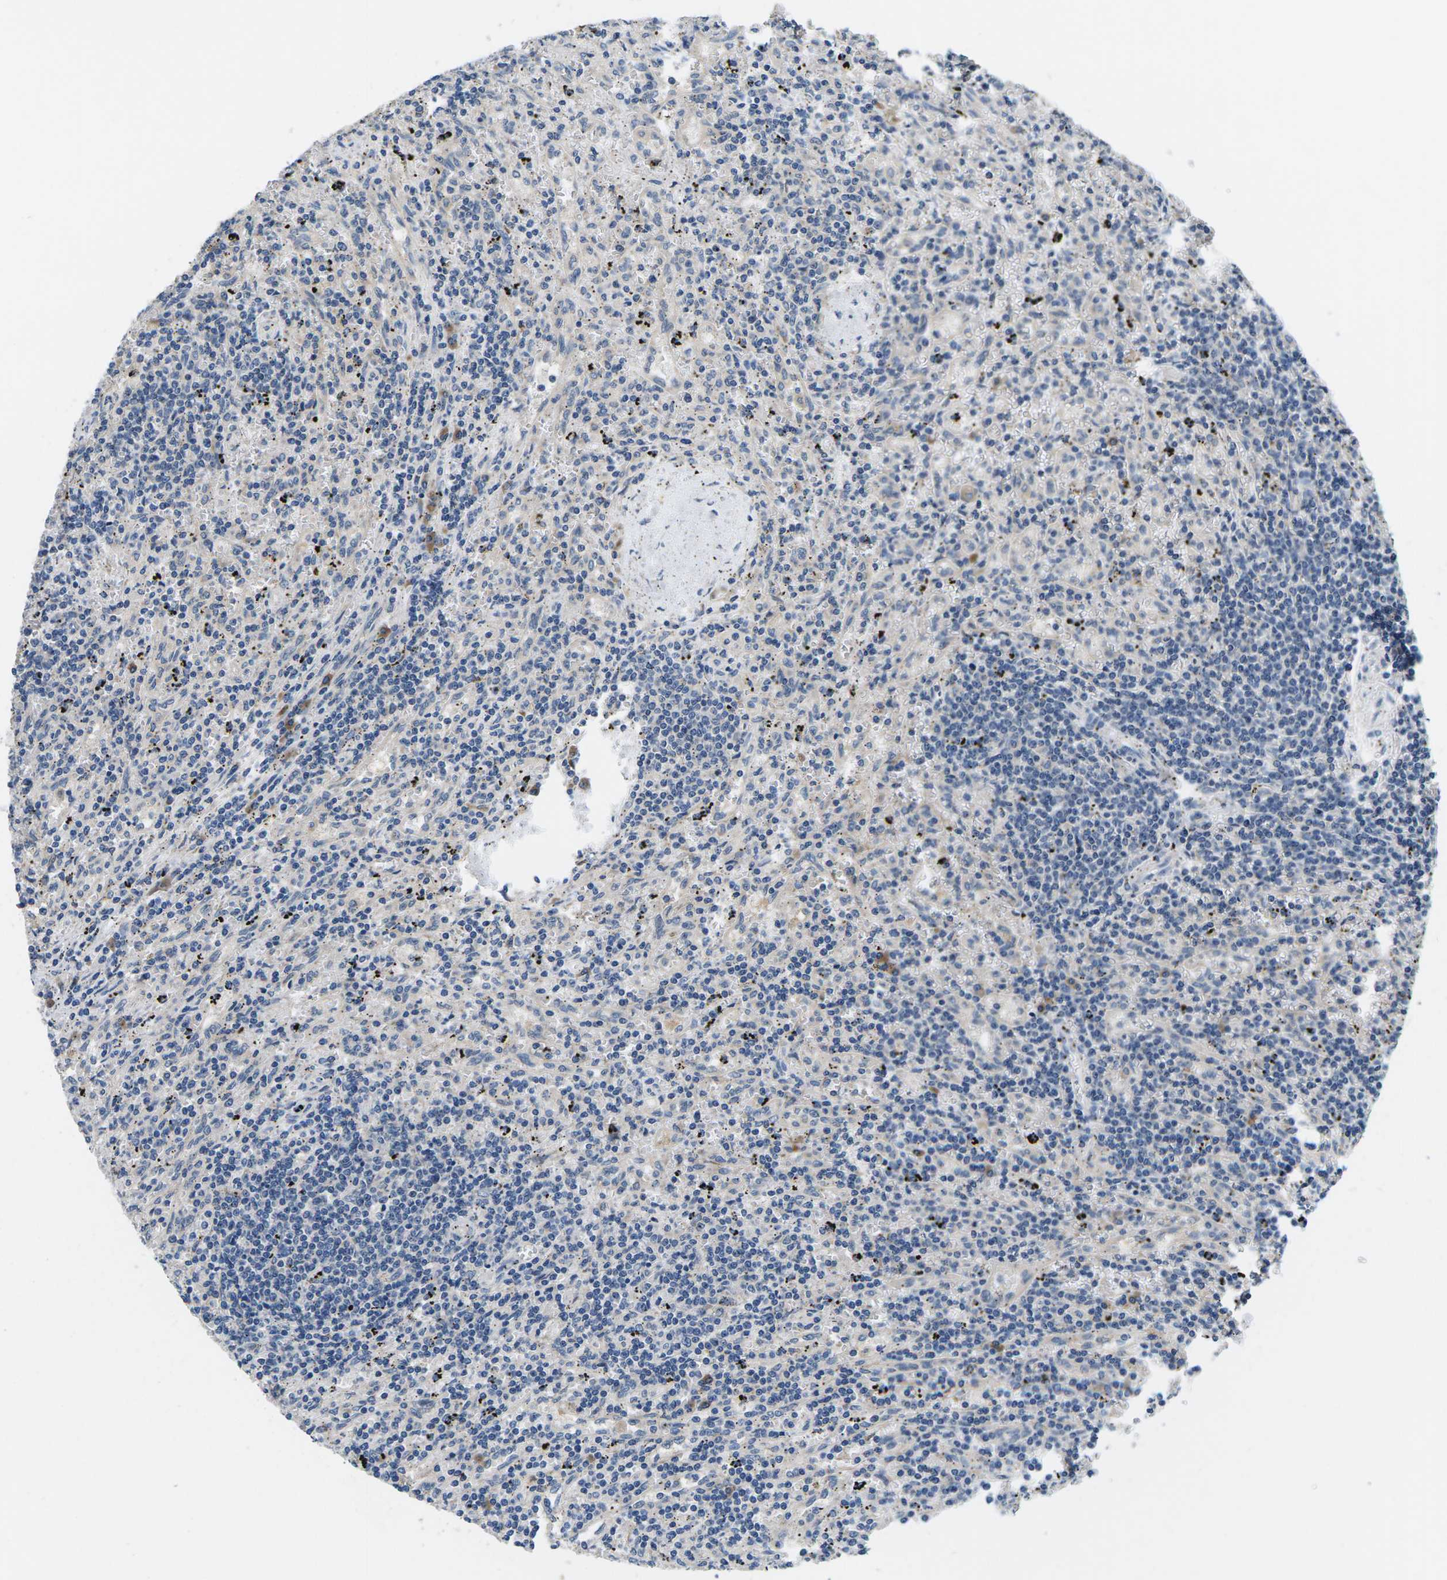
{"staining": {"intensity": "negative", "quantity": "none", "location": "none"}, "tissue": "lymphoma", "cell_type": "Tumor cells", "image_type": "cancer", "snomed": [{"axis": "morphology", "description": "Malignant lymphoma, non-Hodgkin's type, Low grade"}, {"axis": "topography", "description": "Spleen"}], "caption": "DAB immunohistochemical staining of human lymphoma displays no significant expression in tumor cells.", "gene": "ERGIC3", "patient": {"sex": "male", "age": 76}}